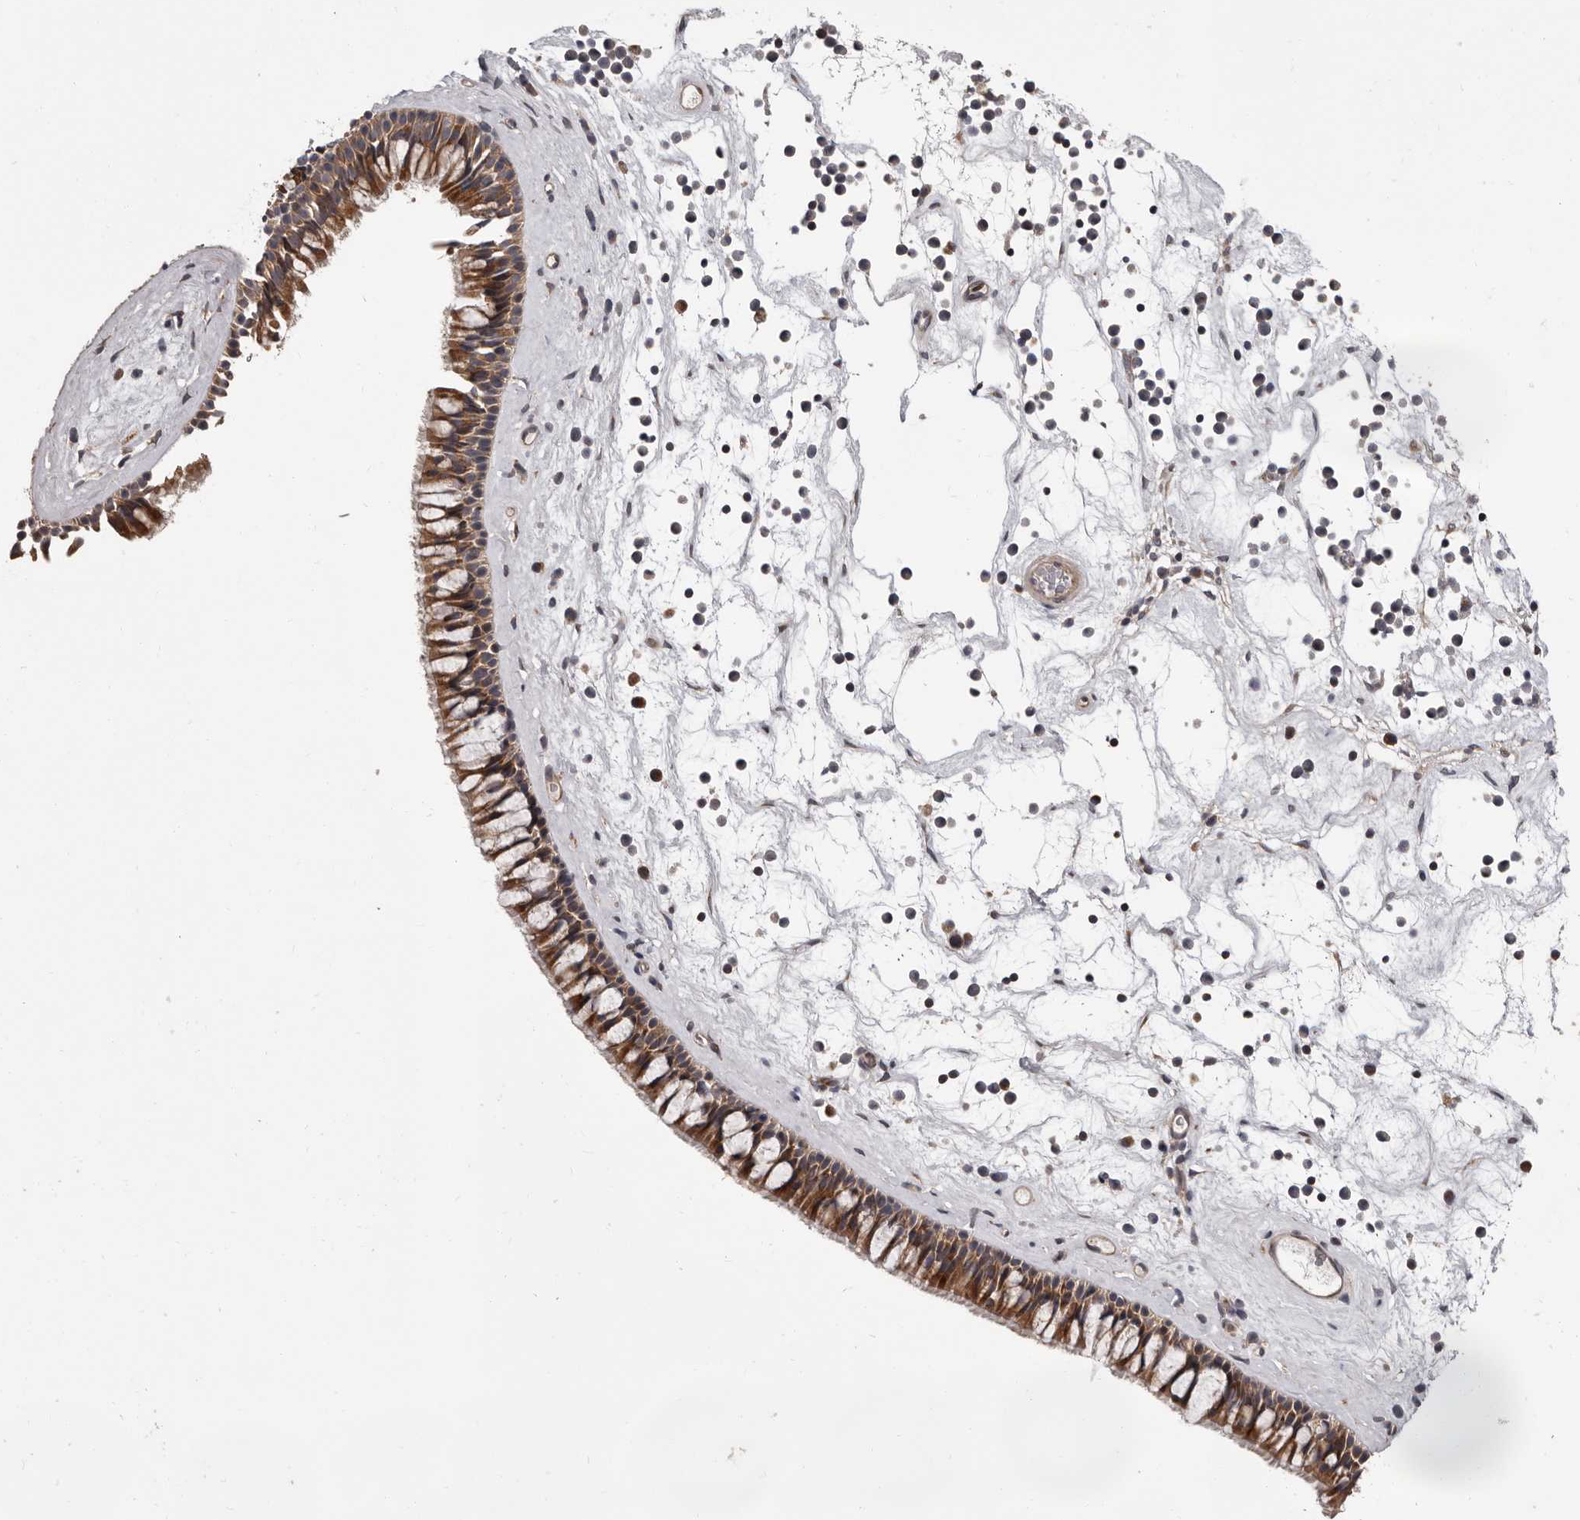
{"staining": {"intensity": "moderate", "quantity": ">75%", "location": "cytoplasmic/membranous"}, "tissue": "nasopharynx", "cell_type": "Respiratory epithelial cells", "image_type": "normal", "snomed": [{"axis": "morphology", "description": "Normal tissue, NOS"}, {"axis": "topography", "description": "Nasopharynx"}], "caption": "High-magnification brightfield microscopy of normal nasopharynx stained with DAB (brown) and counterstained with hematoxylin (blue). respiratory epithelial cells exhibit moderate cytoplasmic/membranous expression is seen in approximately>75% of cells. The protein is shown in brown color, while the nuclei are stained blue.", "gene": "VPS37A", "patient": {"sex": "male", "age": 64}}